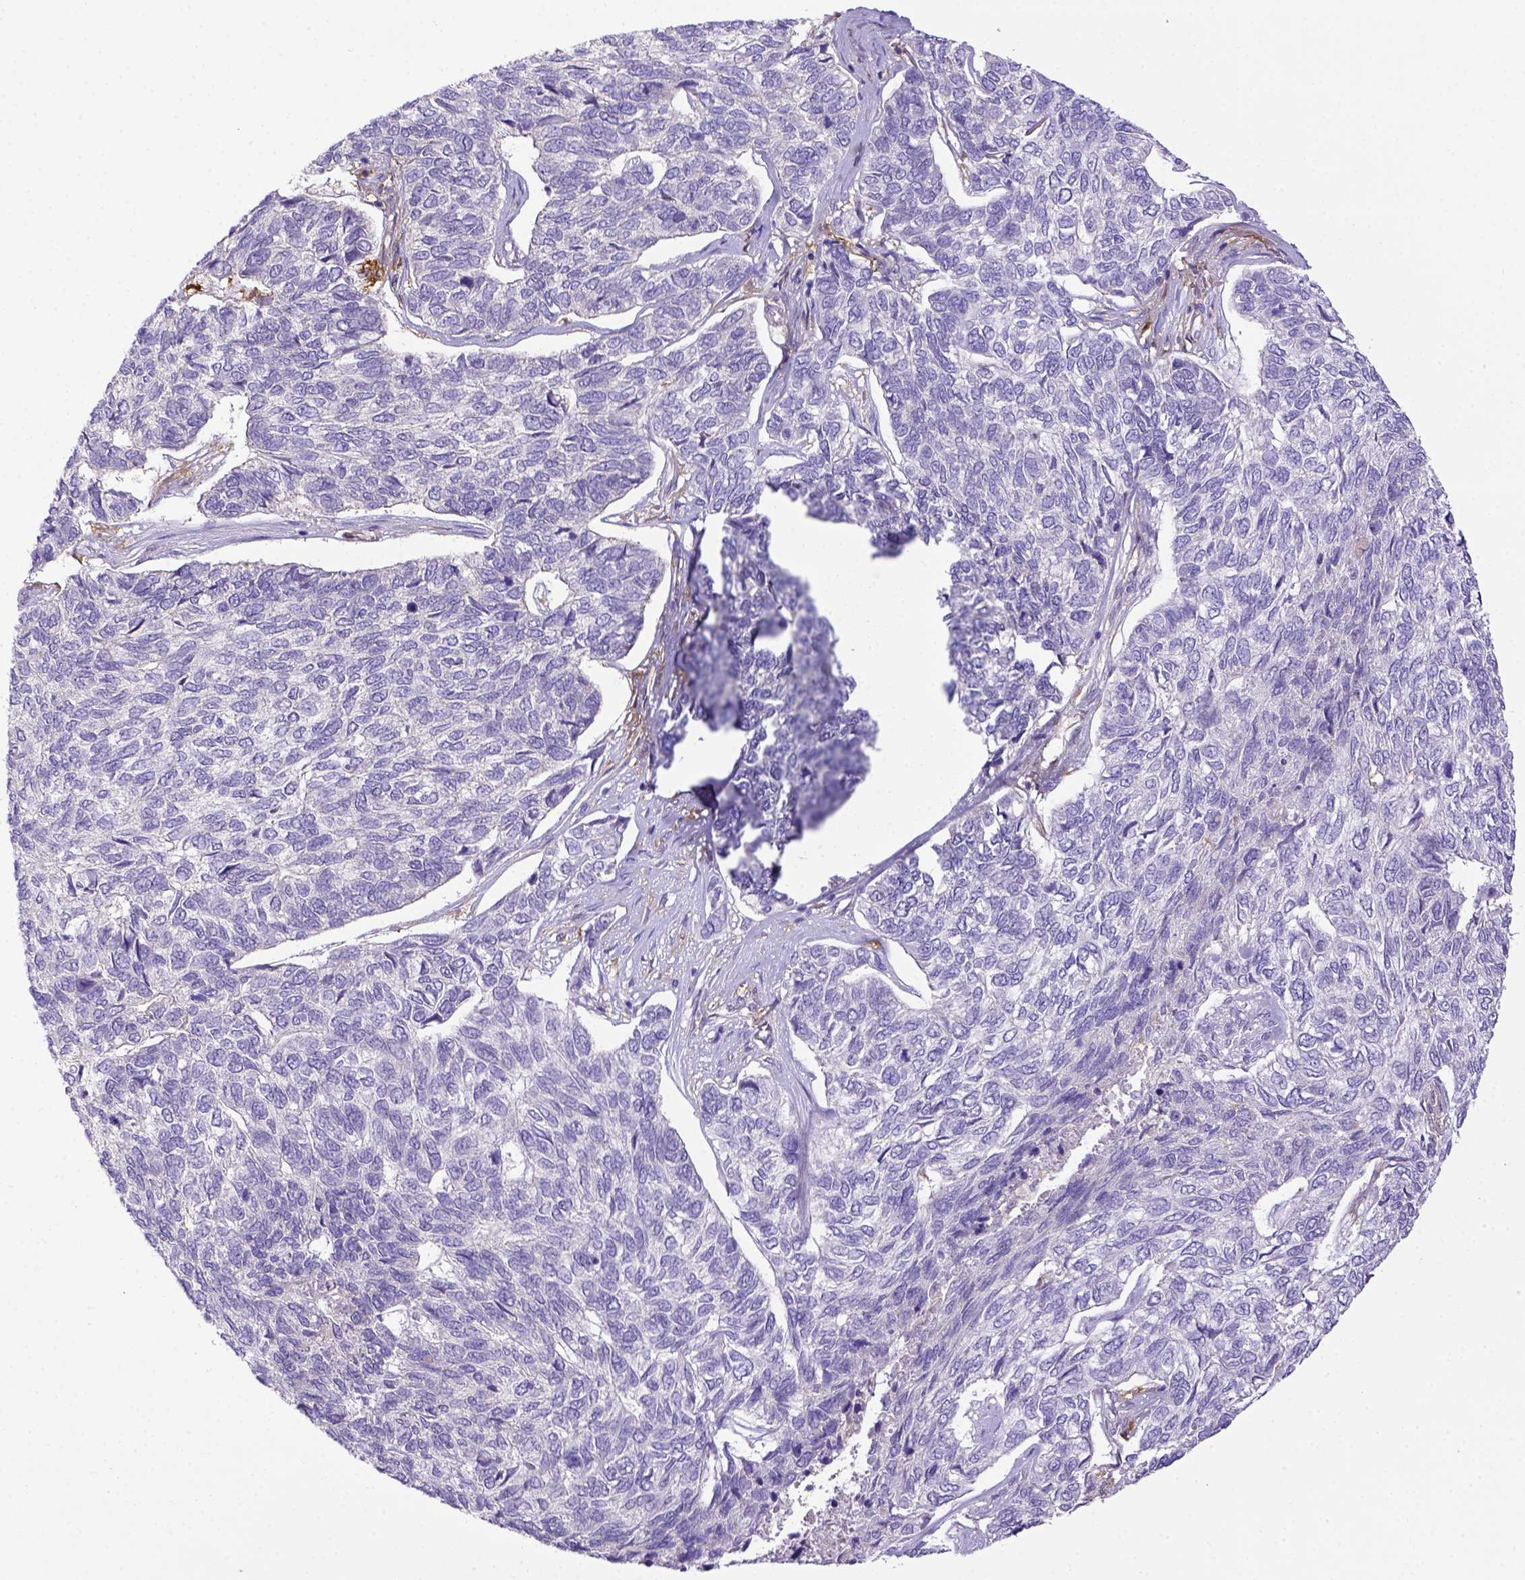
{"staining": {"intensity": "negative", "quantity": "none", "location": "none"}, "tissue": "skin cancer", "cell_type": "Tumor cells", "image_type": "cancer", "snomed": [{"axis": "morphology", "description": "Basal cell carcinoma"}, {"axis": "topography", "description": "Skin"}], "caption": "DAB (3,3'-diaminobenzidine) immunohistochemical staining of skin basal cell carcinoma reveals no significant staining in tumor cells.", "gene": "CD40", "patient": {"sex": "female", "age": 65}}